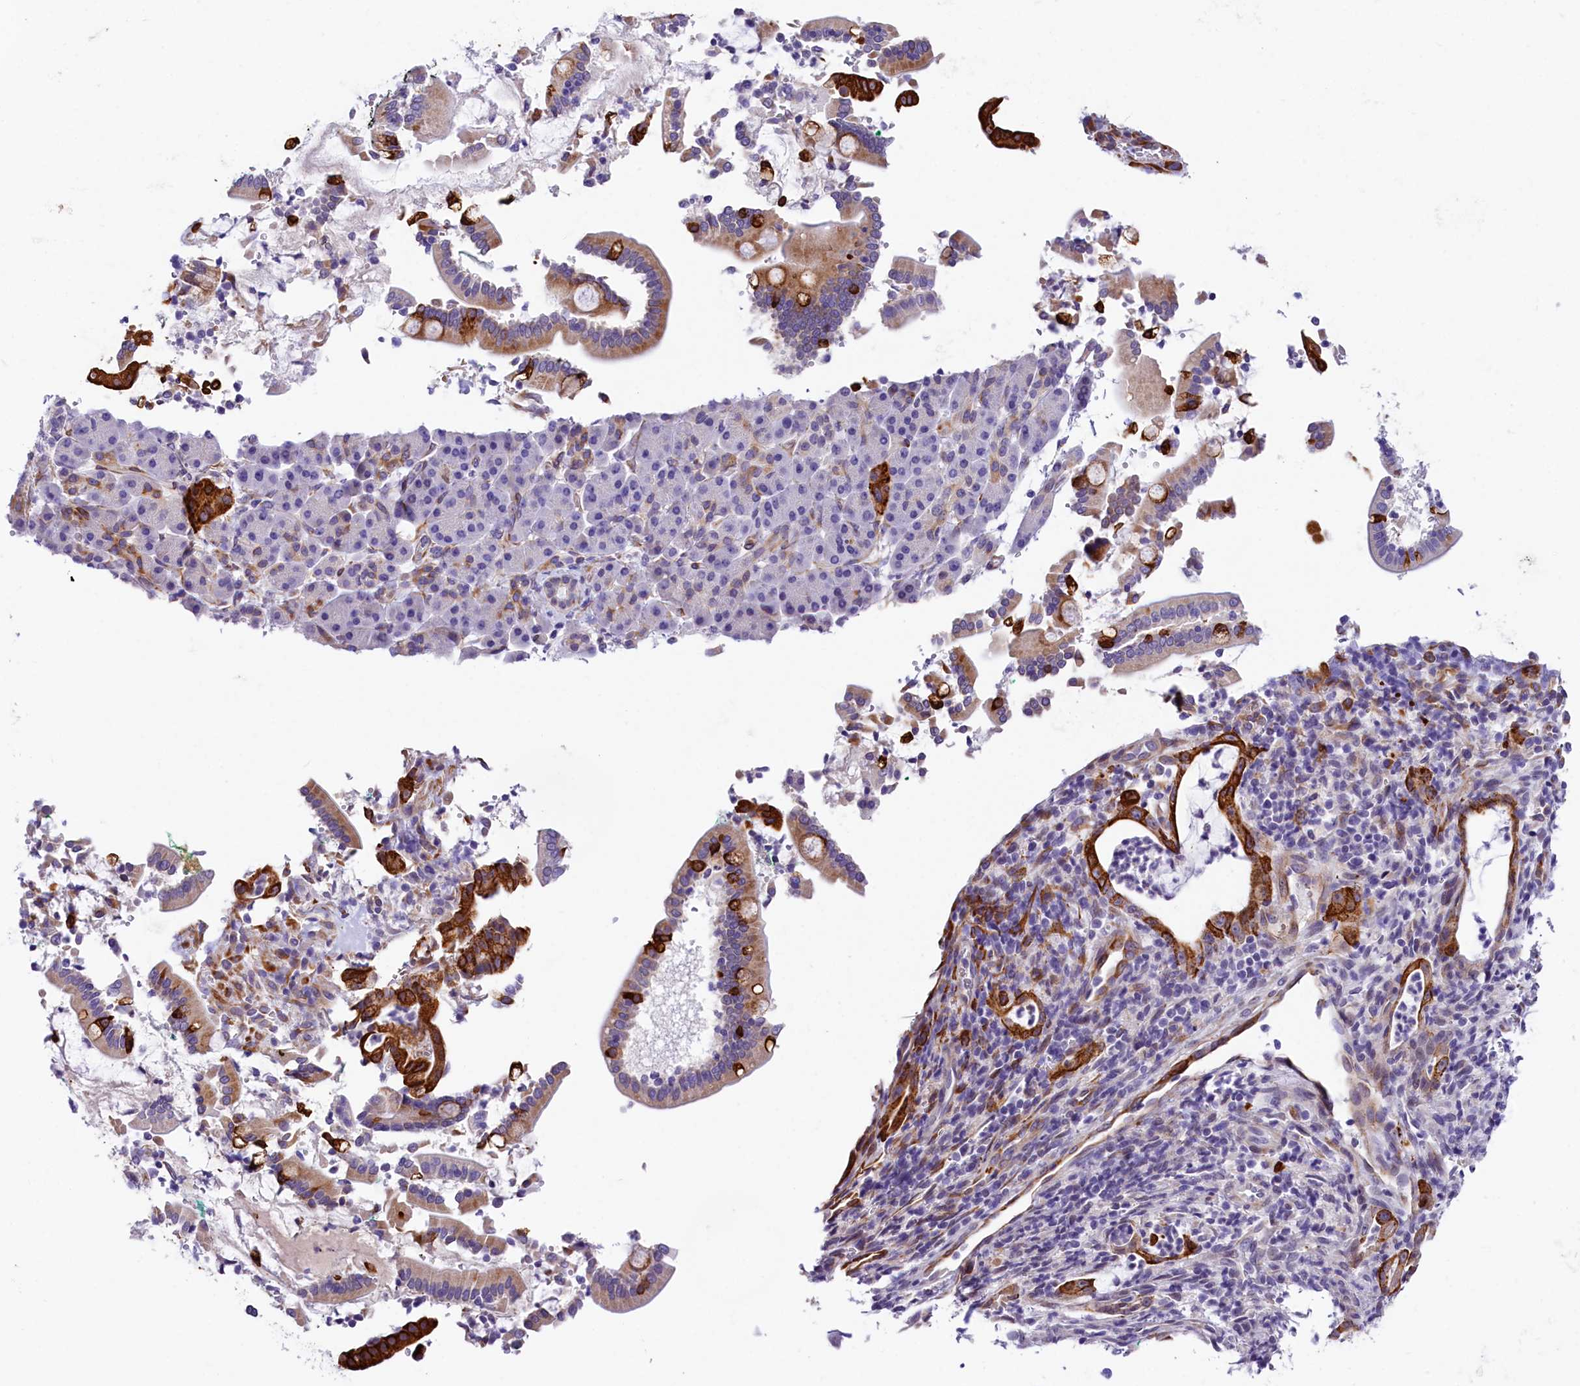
{"staining": {"intensity": "strong", "quantity": "25%-75%", "location": "cytoplasmic/membranous"}, "tissue": "pancreatic cancer", "cell_type": "Tumor cells", "image_type": "cancer", "snomed": [{"axis": "morphology", "description": "Normal tissue, NOS"}, {"axis": "morphology", "description": "Adenocarcinoma, NOS"}, {"axis": "topography", "description": "Pancreas"}], "caption": "An immunohistochemistry micrograph of tumor tissue is shown. Protein staining in brown shows strong cytoplasmic/membranous positivity in pancreatic cancer (adenocarcinoma) within tumor cells.", "gene": "ITGA1", "patient": {"sex": "female", "age": 55}}